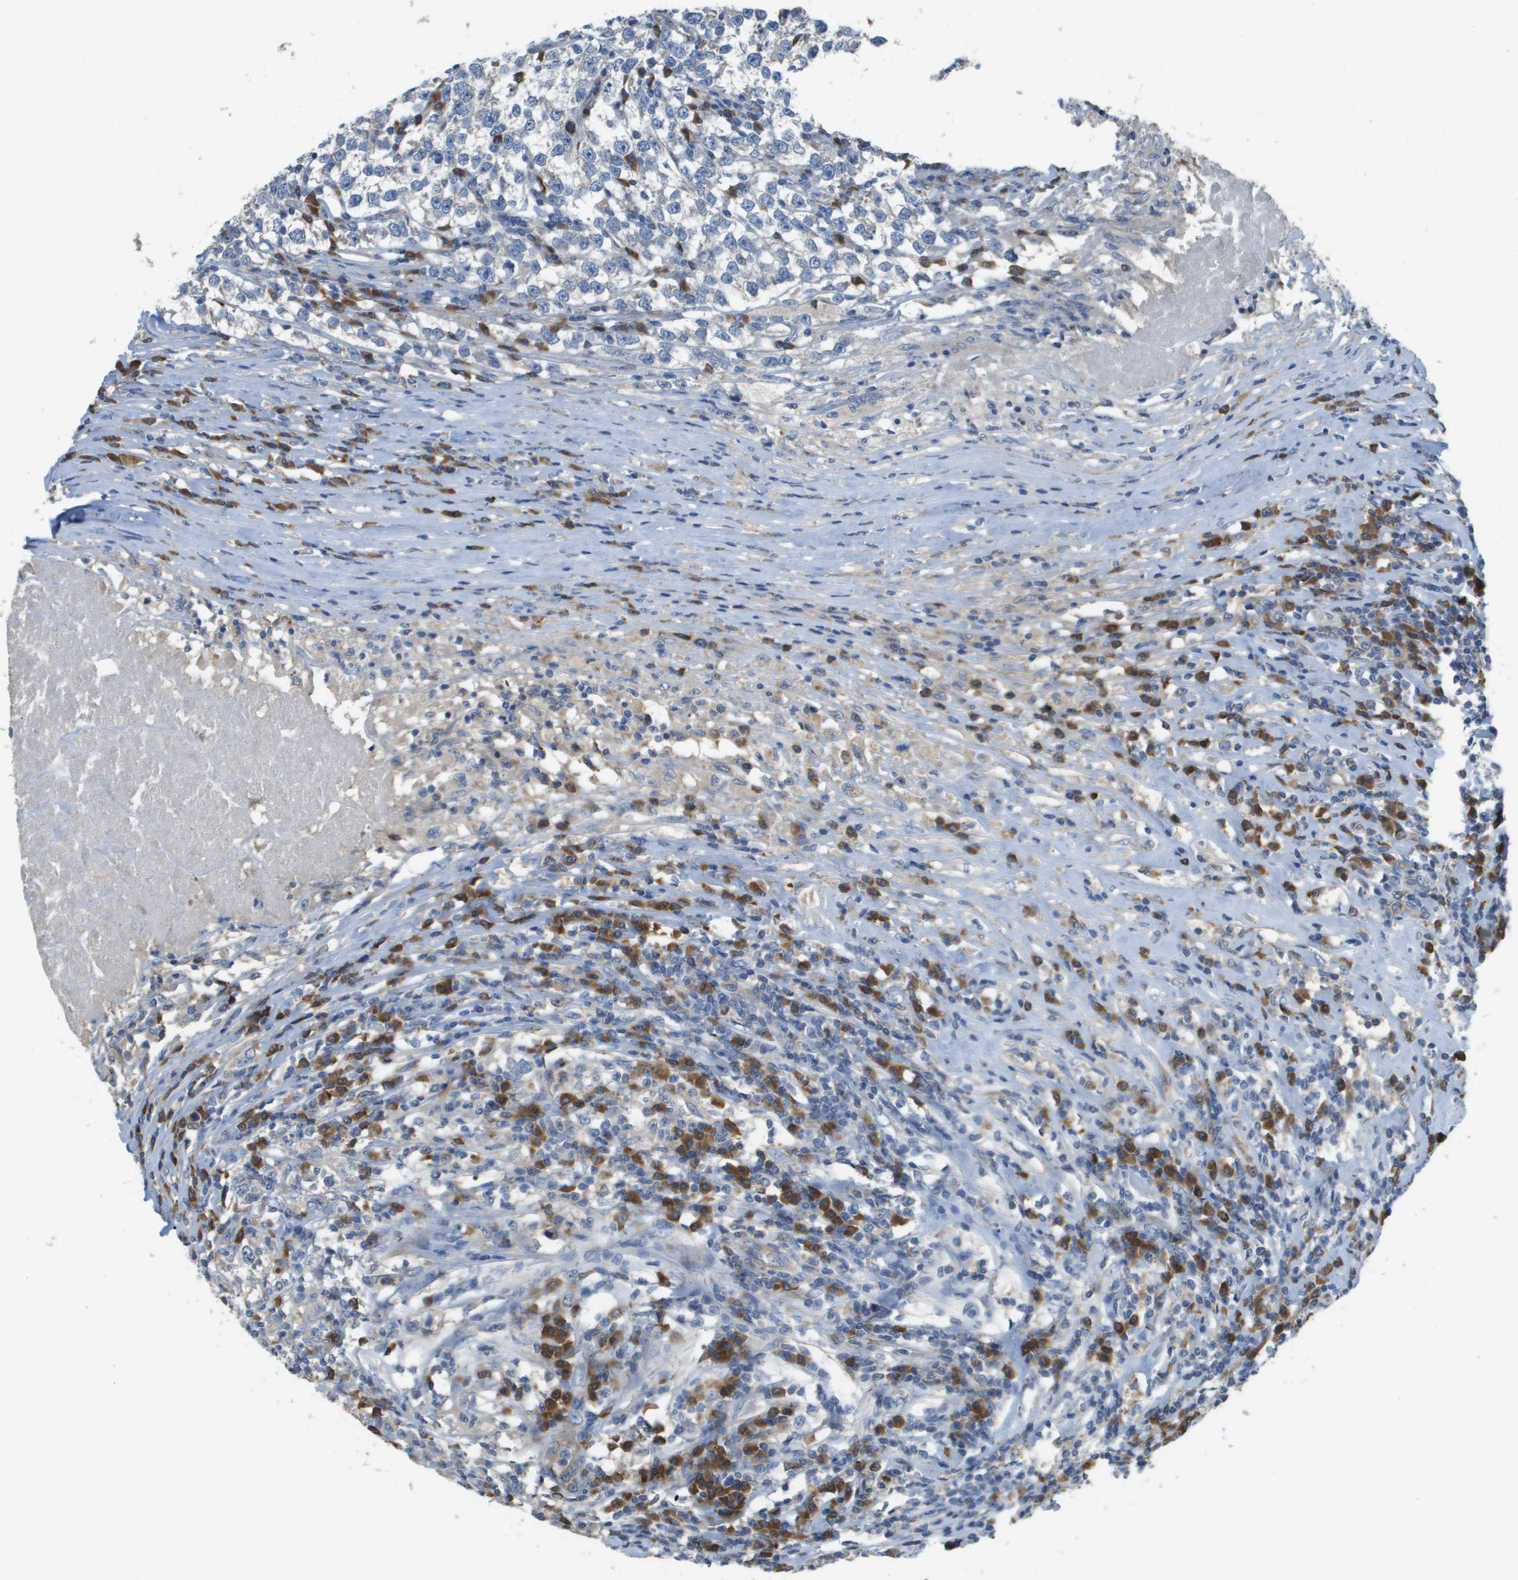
{"staining": {"intensity": "negative", "quantity": "none", "location": "none"}, "tissue": "testis cancer", "cell_type": "Tumor cells", "image_type": "cancer", "snomed": [{"axis": "morphology", "description": "Normal tissue, NOS"}, {"axis": "morphology", "description": "Seminoma, NOS"}, {"axis": "topography", "description": "Testis"}], "caption": "Testis cancer (seminoma) was stained to show a protein in brown. There is no significant staining in tumor cells.", "gene": "CASP10", "patient": {"sex": "male", "age": 43}}